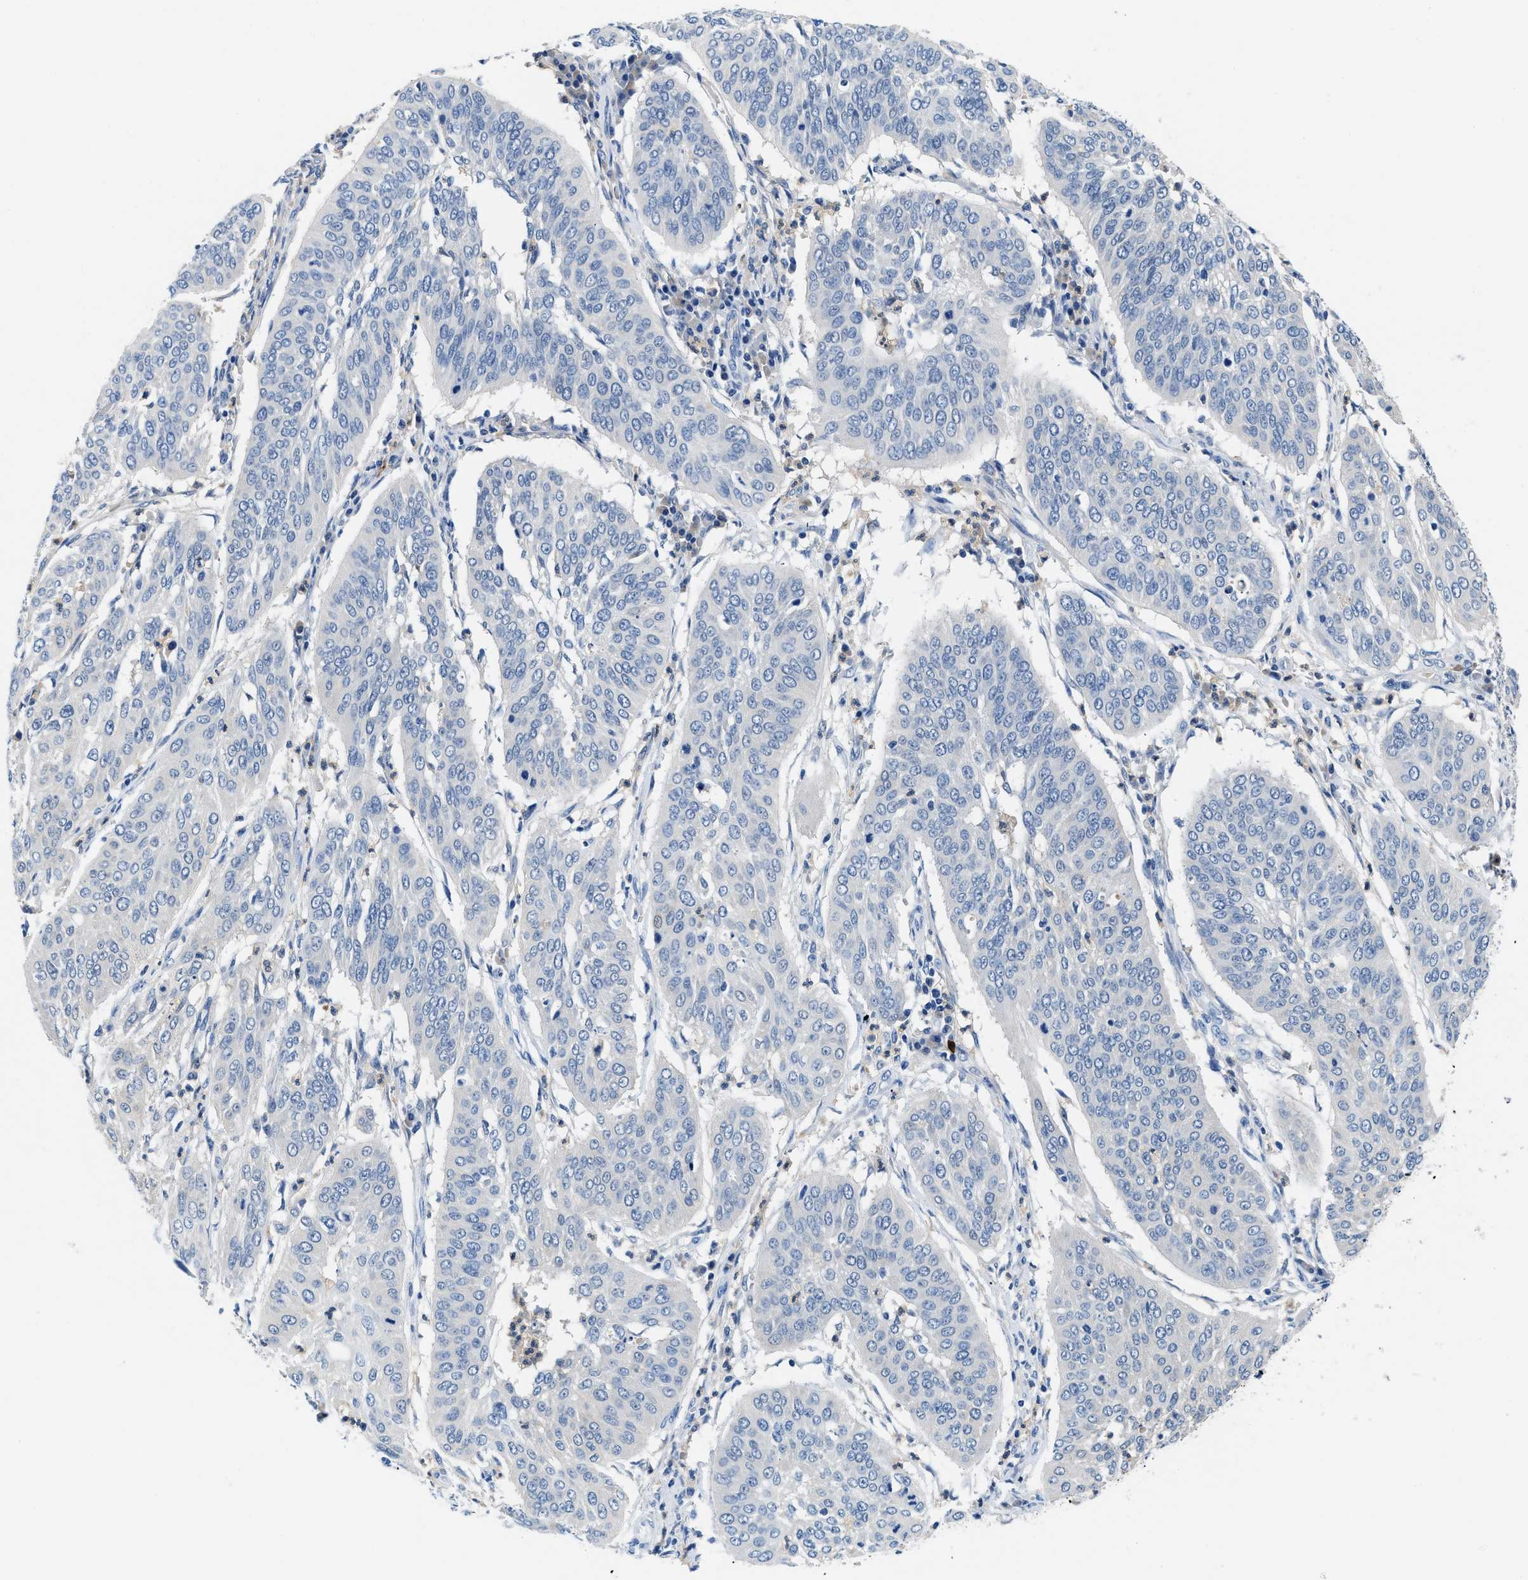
{"staining": {"intensity": "negative", "quantity": "none", "location": "none"}, "tissue": "cervical cancer", "cell_type": "Tumor cells", "image_type": "cancer", "snomed": [{"axis": "morphology", "description": "Normal tissue, NOS"}, {"axis": "morphology", "description": "Squamous cell carcinoma, NOS"}, {"axis": "topography", "description": "Cervix"}], "caption": "Protein analysis of cervical cancer (squamous cell carcinoma) shows no significant staining in tumor cells. The staining is performed using DAB brown chromogen with nuclei counter-stained in using hematoxylin.", "gene": "FADS6", "patient": {"sex": "female", "age": 39}}